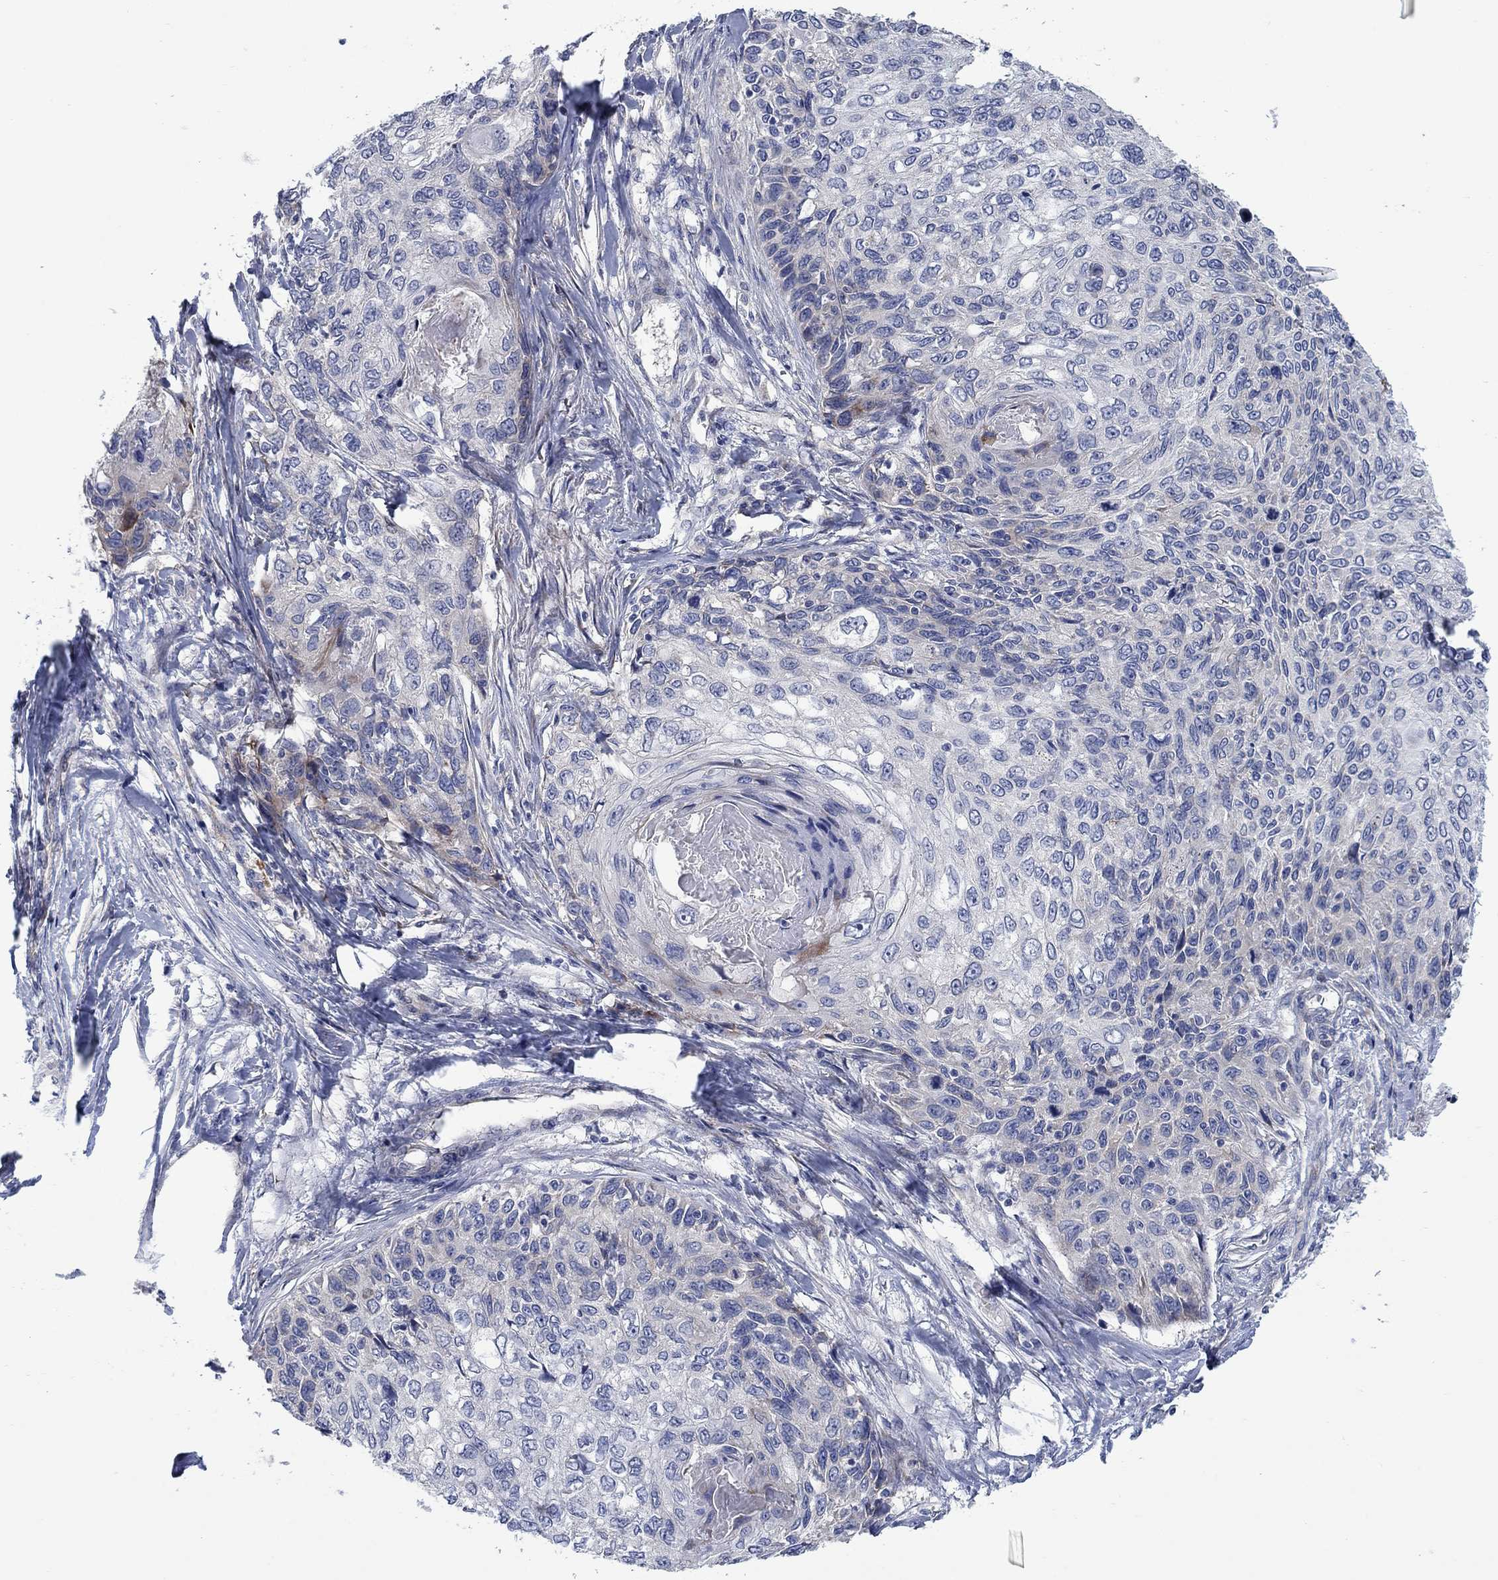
{"staining": {"intensity": "moderate", "quantity": "<25%", "location": "cytoplasmic/membranous"}, "tissue": "skin cancer", "cell_type": "Tumor cells", "image_type": "cancer", "snomed": [{"axis": "morphology", "description": "Squamous cell carcinoma, NOS"}, {"axis": "topography", "description": "Skin"}], "caption": "A low amount of moderate cytoplasmic/membranous staining is seen in about <25% of tumor cells in skin cancer (squamous cell carcinoma) tissue.", "gene": "FXR1", "patient": {"sex": "male", "age": 92}}